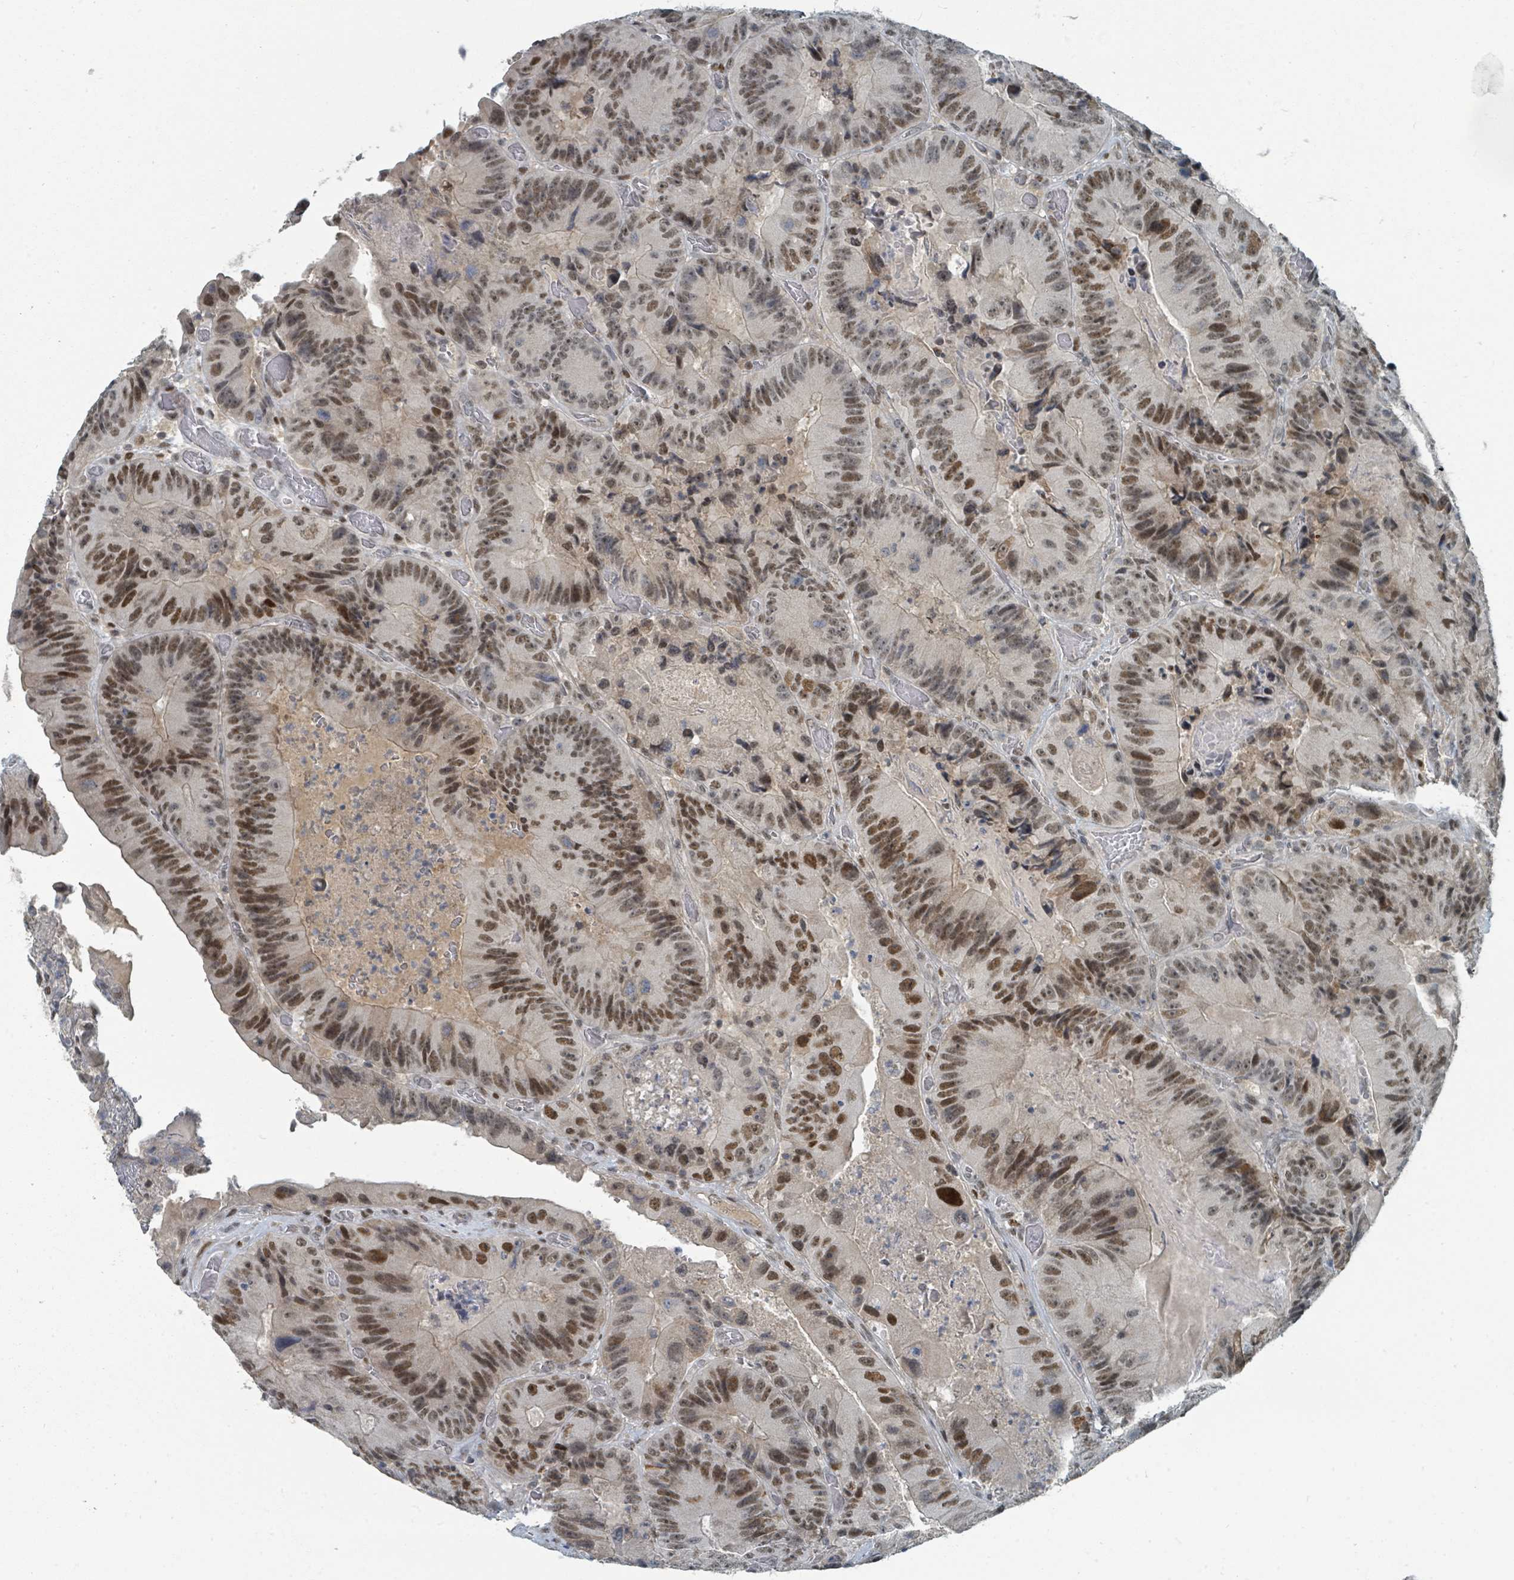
{"staining": {"intensity": "moderate", "quantity": ">75%", "location": "nuclear"}, "tissue": "colorectal cancer", "cell_type": "Tumor cells", "image_type": "cancer", "snomed": [{"axis": "morphology", "description": "Adenocarcinoma, NOS"}, {"axis": "topography", "description": "Colon"}], "caption": "The photomicrograph displays immunohistochemical staining of colorectal cancer. There is moderate nuclear expression is present in approximately >75% of tumor cells. (Brightfield microscopy of DAB IHC at high magnification).", "gene": "UCK1", "patient": {"sex": "female", "age": 86}}